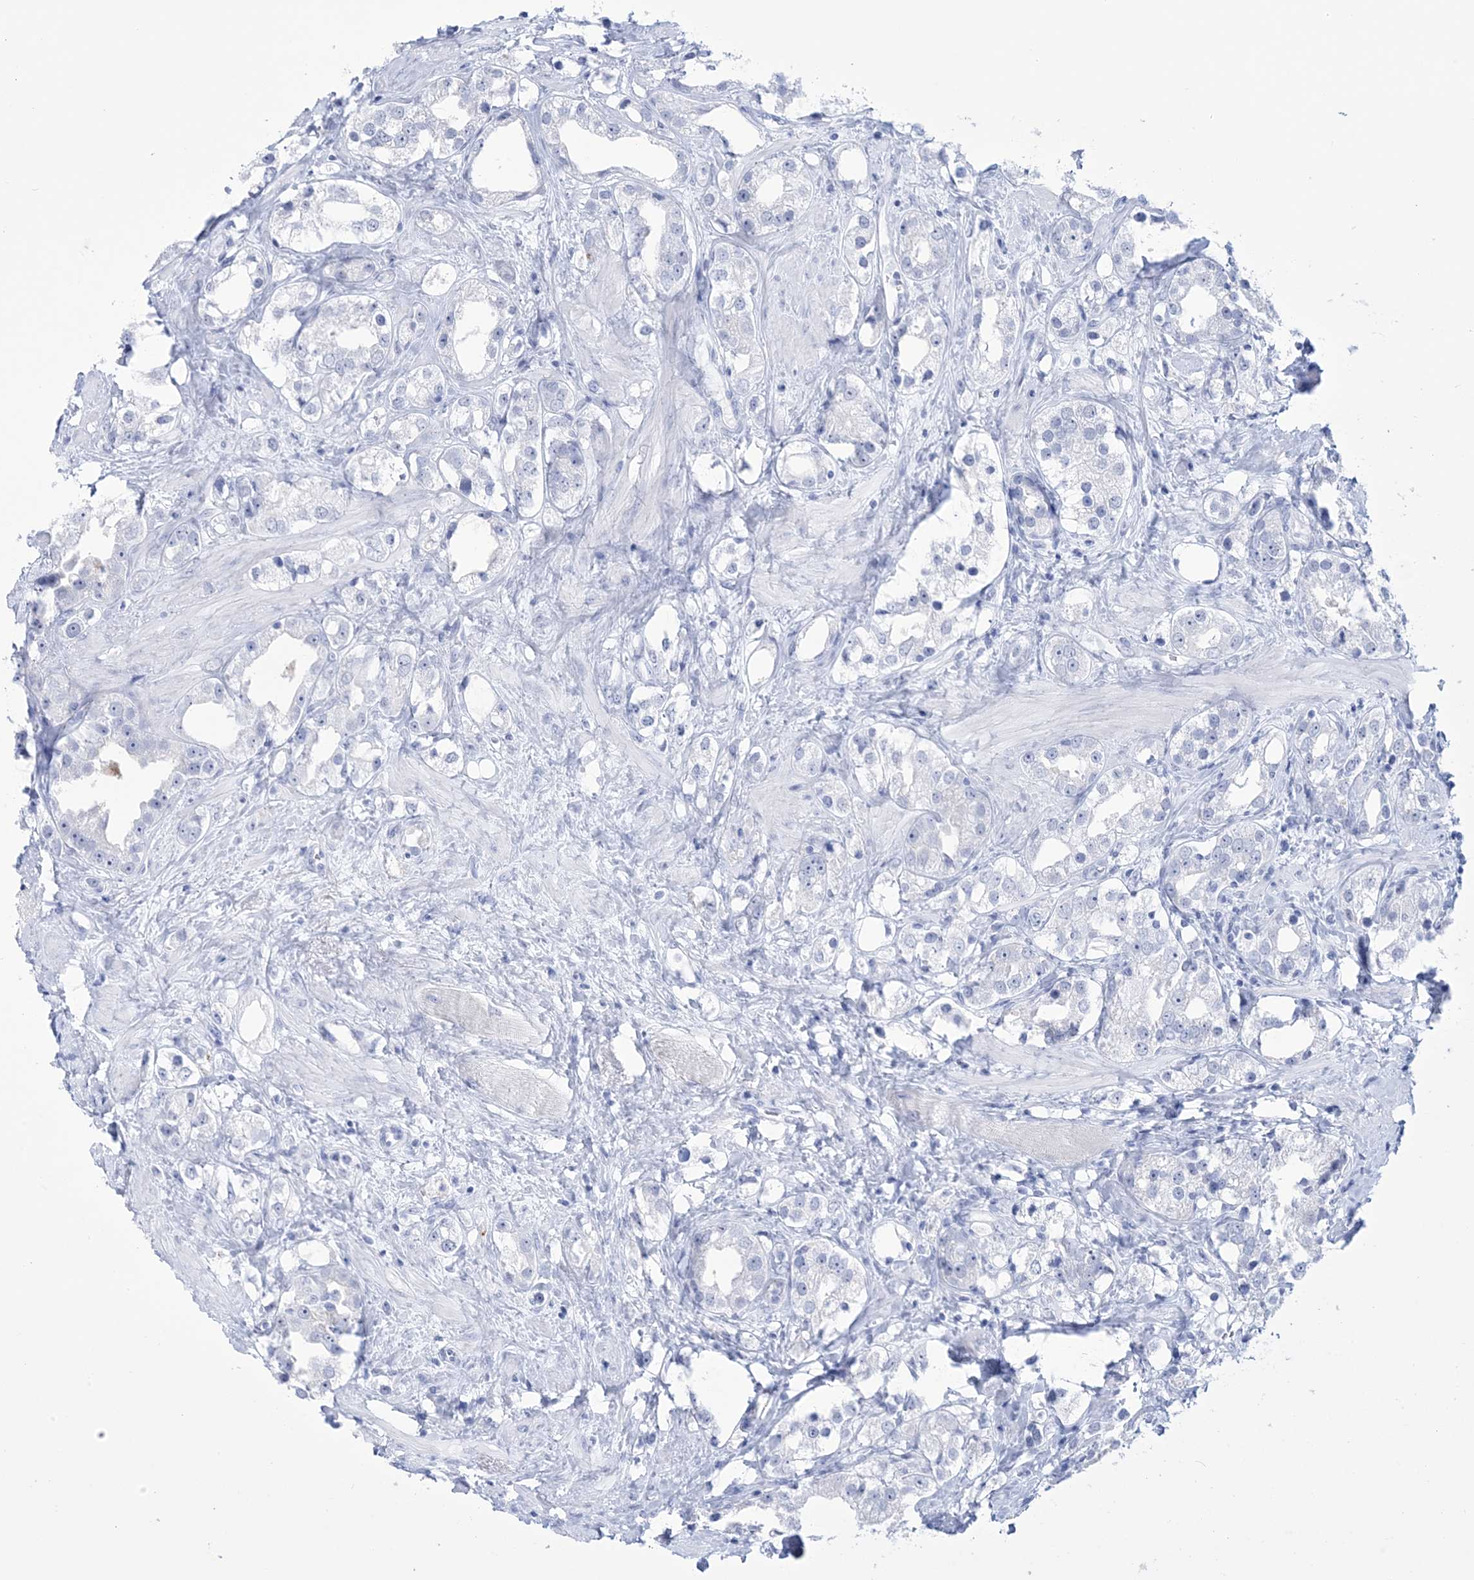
{"staining": {"intensity": "negative", "quantity": "none", "location": "none"}, "tissue": "prostate cancer", "cell_type": "Tumor cells", "image_type": "cancer", "snomed": [{"axis": "morphology", "description": "Adenocarcinoma, NOS"}, {"axis": "topography", "description": "Prostate"}], "caption": "Image shows no significant protein staining in tumor cells of prostate adenocarcinoma.", "gene": "DPCD", "patient": {"sex": "male", "age": 79}}